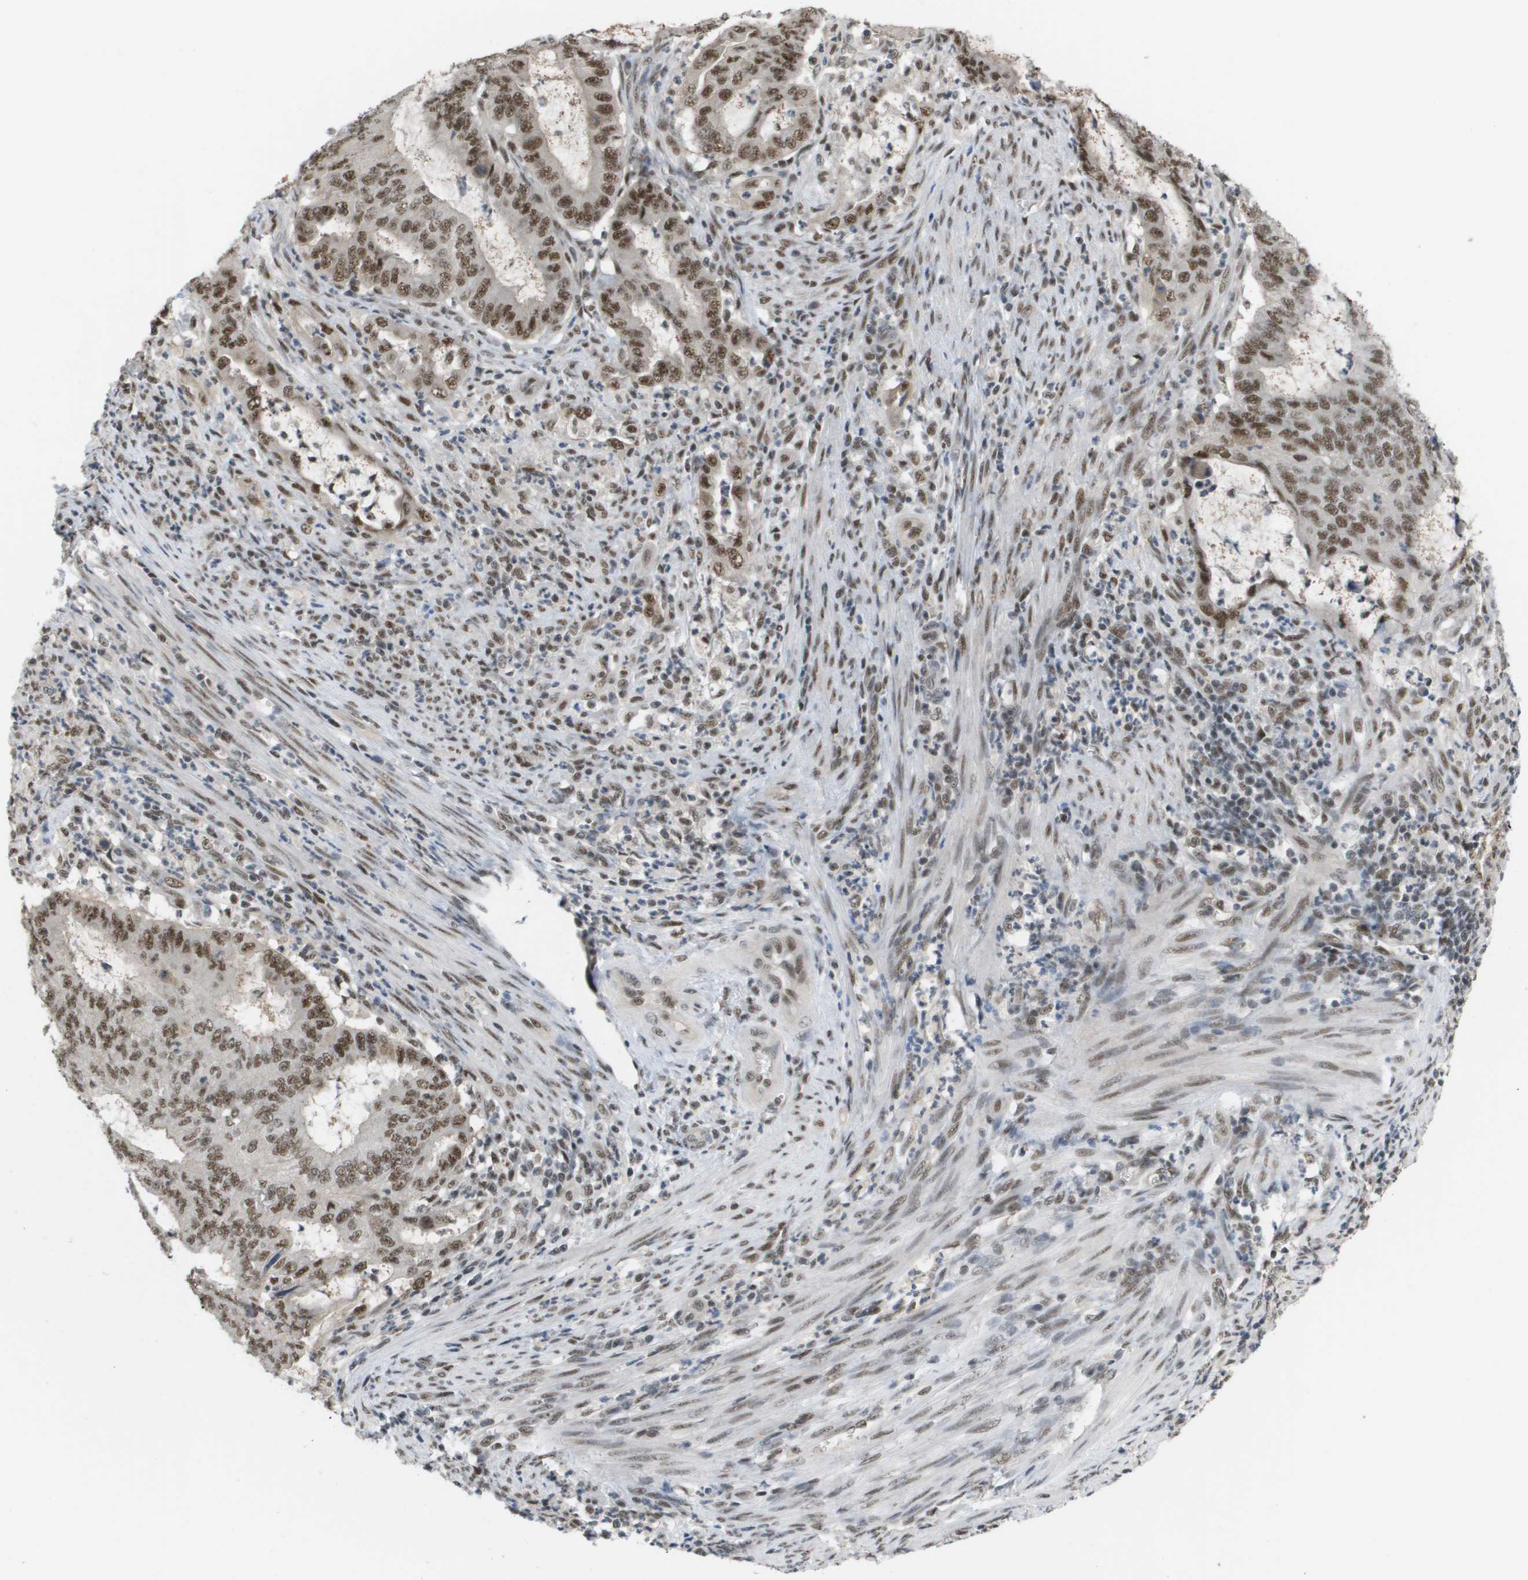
{"staining": {"intensity": "moderate", "quantity": ">75%", "location": "nuclear"}, "tissue": "endometrial cancer", "cell_type": "Tumor cells", "image_type": "cancer", "snomed": [{"axis": "morphology", "description": "Adenocarcinoma, NOS"}, {"axis": "topography", "description": "Endometrium"}], "caption": "An IHC image of neoplastic tissue is shown. Protein staining in brown labels moderate nuclear positivity in endometrial adenocarcinoma within tumor cells.", "gene": "ISY1", "patient": {"sex": "female", "age": 70}}